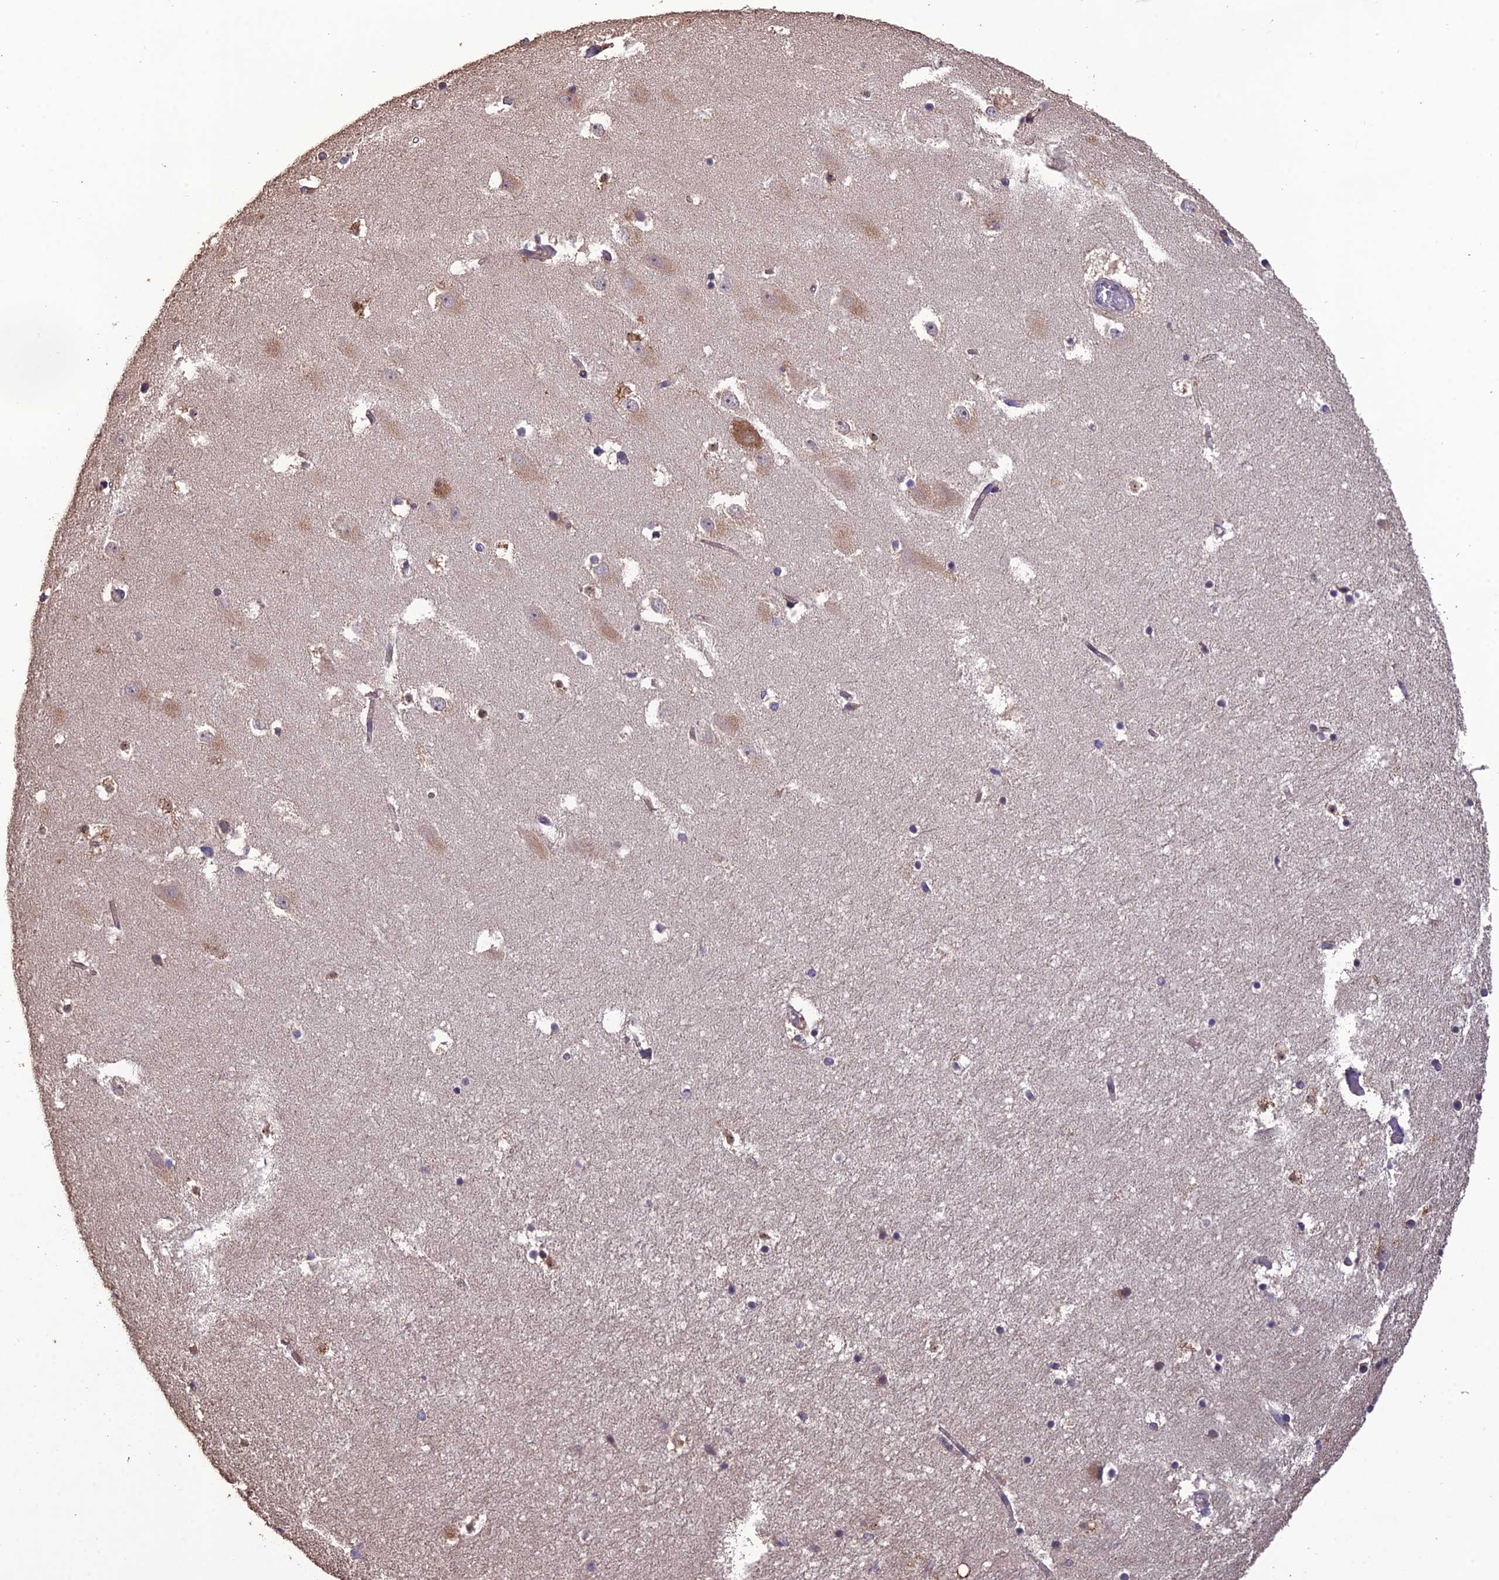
{"staining": {"intensity": "moderate", "quantity": "<25%", "location": "cytoplasmic/membranous,nuclear"}, "tissue": "hippocampus", "cell_type": "Glial cells", "image_type": "normal", "snomed": [{"axis": "morphology", "description": "Normal tissue, NOS"}, {"axis": "topography", "description": "Hippocampus"}], "caption": "Protein staining by IHC exhibits moderate cytoplasmic/membranous,nuclear expression in approximately <25% of glial cells in normal hippocampus.", "gene": "MIOS", "patient": {"sex": "female", "age": 52}}